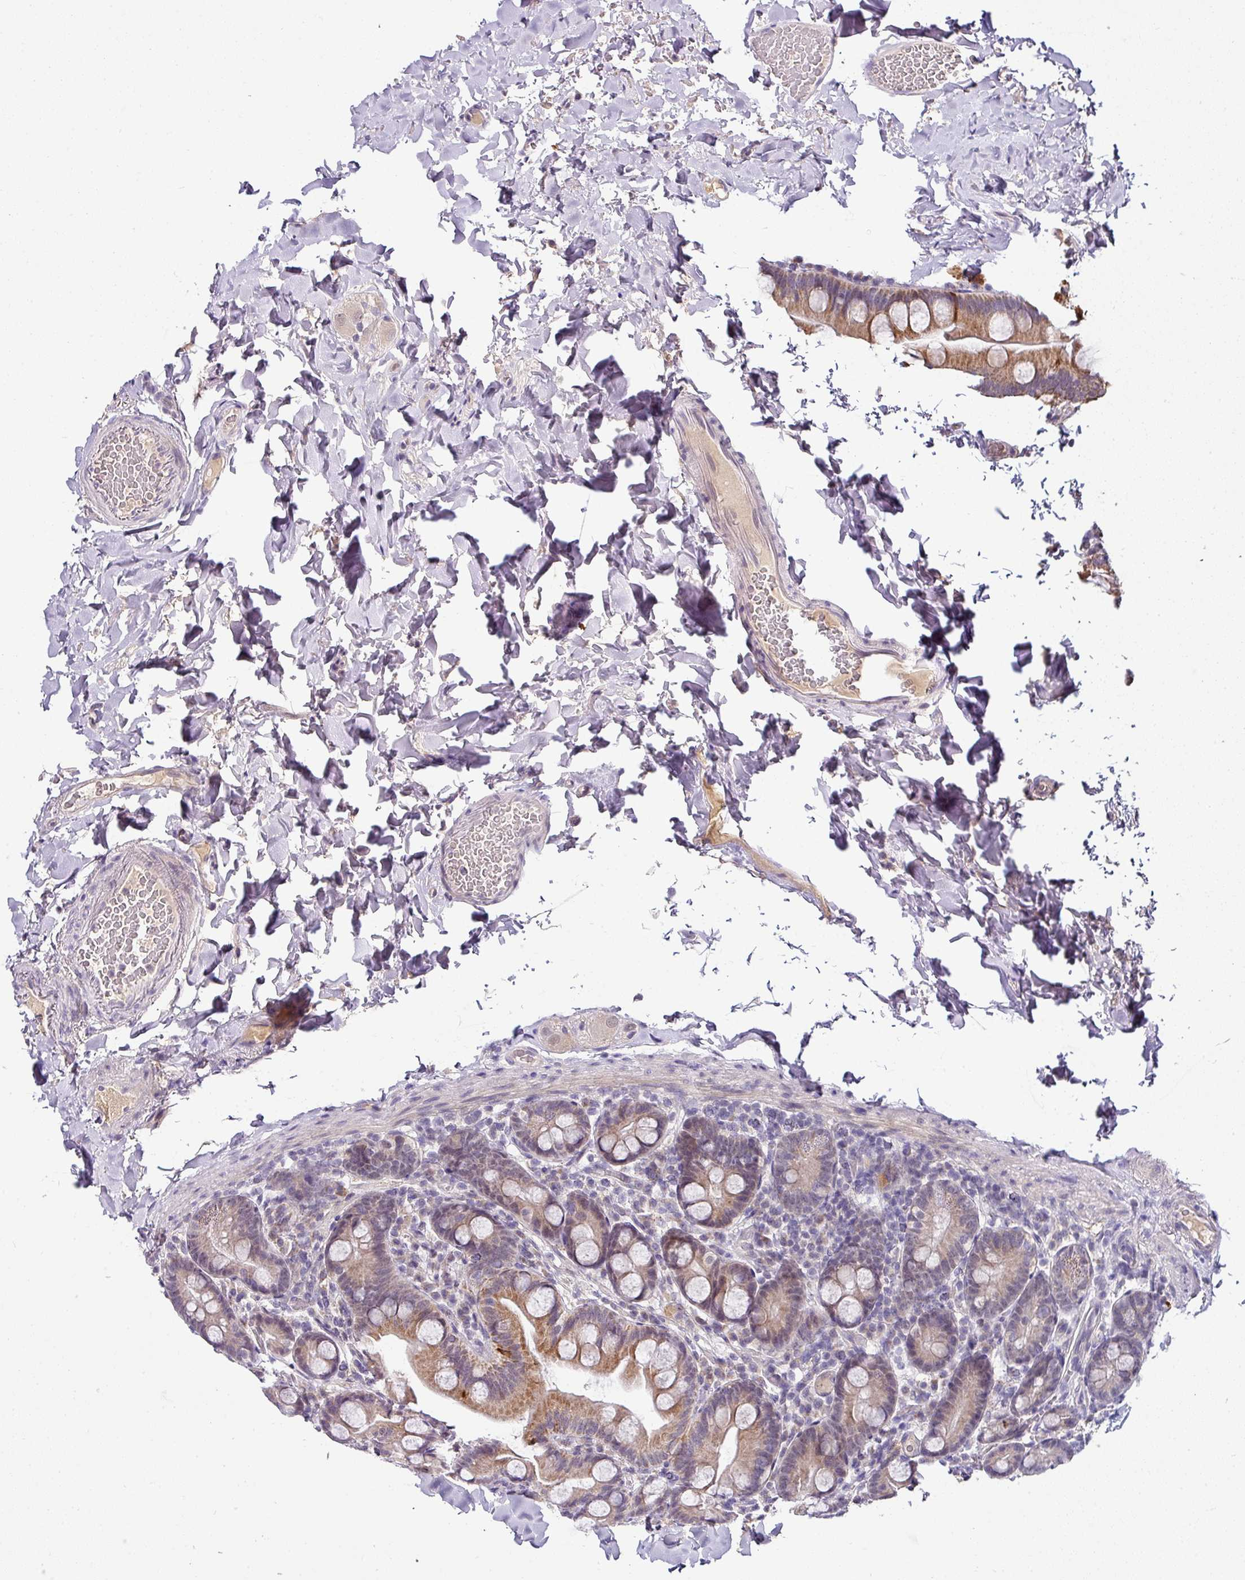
{"staining": {"intensity": "moderate", "quantity": ">75%", "location": "cytoplasmic/membranous"}, "tissue": "small intestine", "cell_type": "Glandular cells", "image_type": "normal", "snomed": [{"axis": "morphology", "description": "Normal tissue, NOS"}, {"axis": "topography", "description": "Small intestine"}], "caption": "Moderate cytoplasmic/membranous expression is seen in about >75% of glandular cells in unremarkable small intestine. (brown staining indicates protein expression, while blue staining denotes nuclei).", "gene": "NAPSA", "patient": {"sex": "female", "age": 68}}